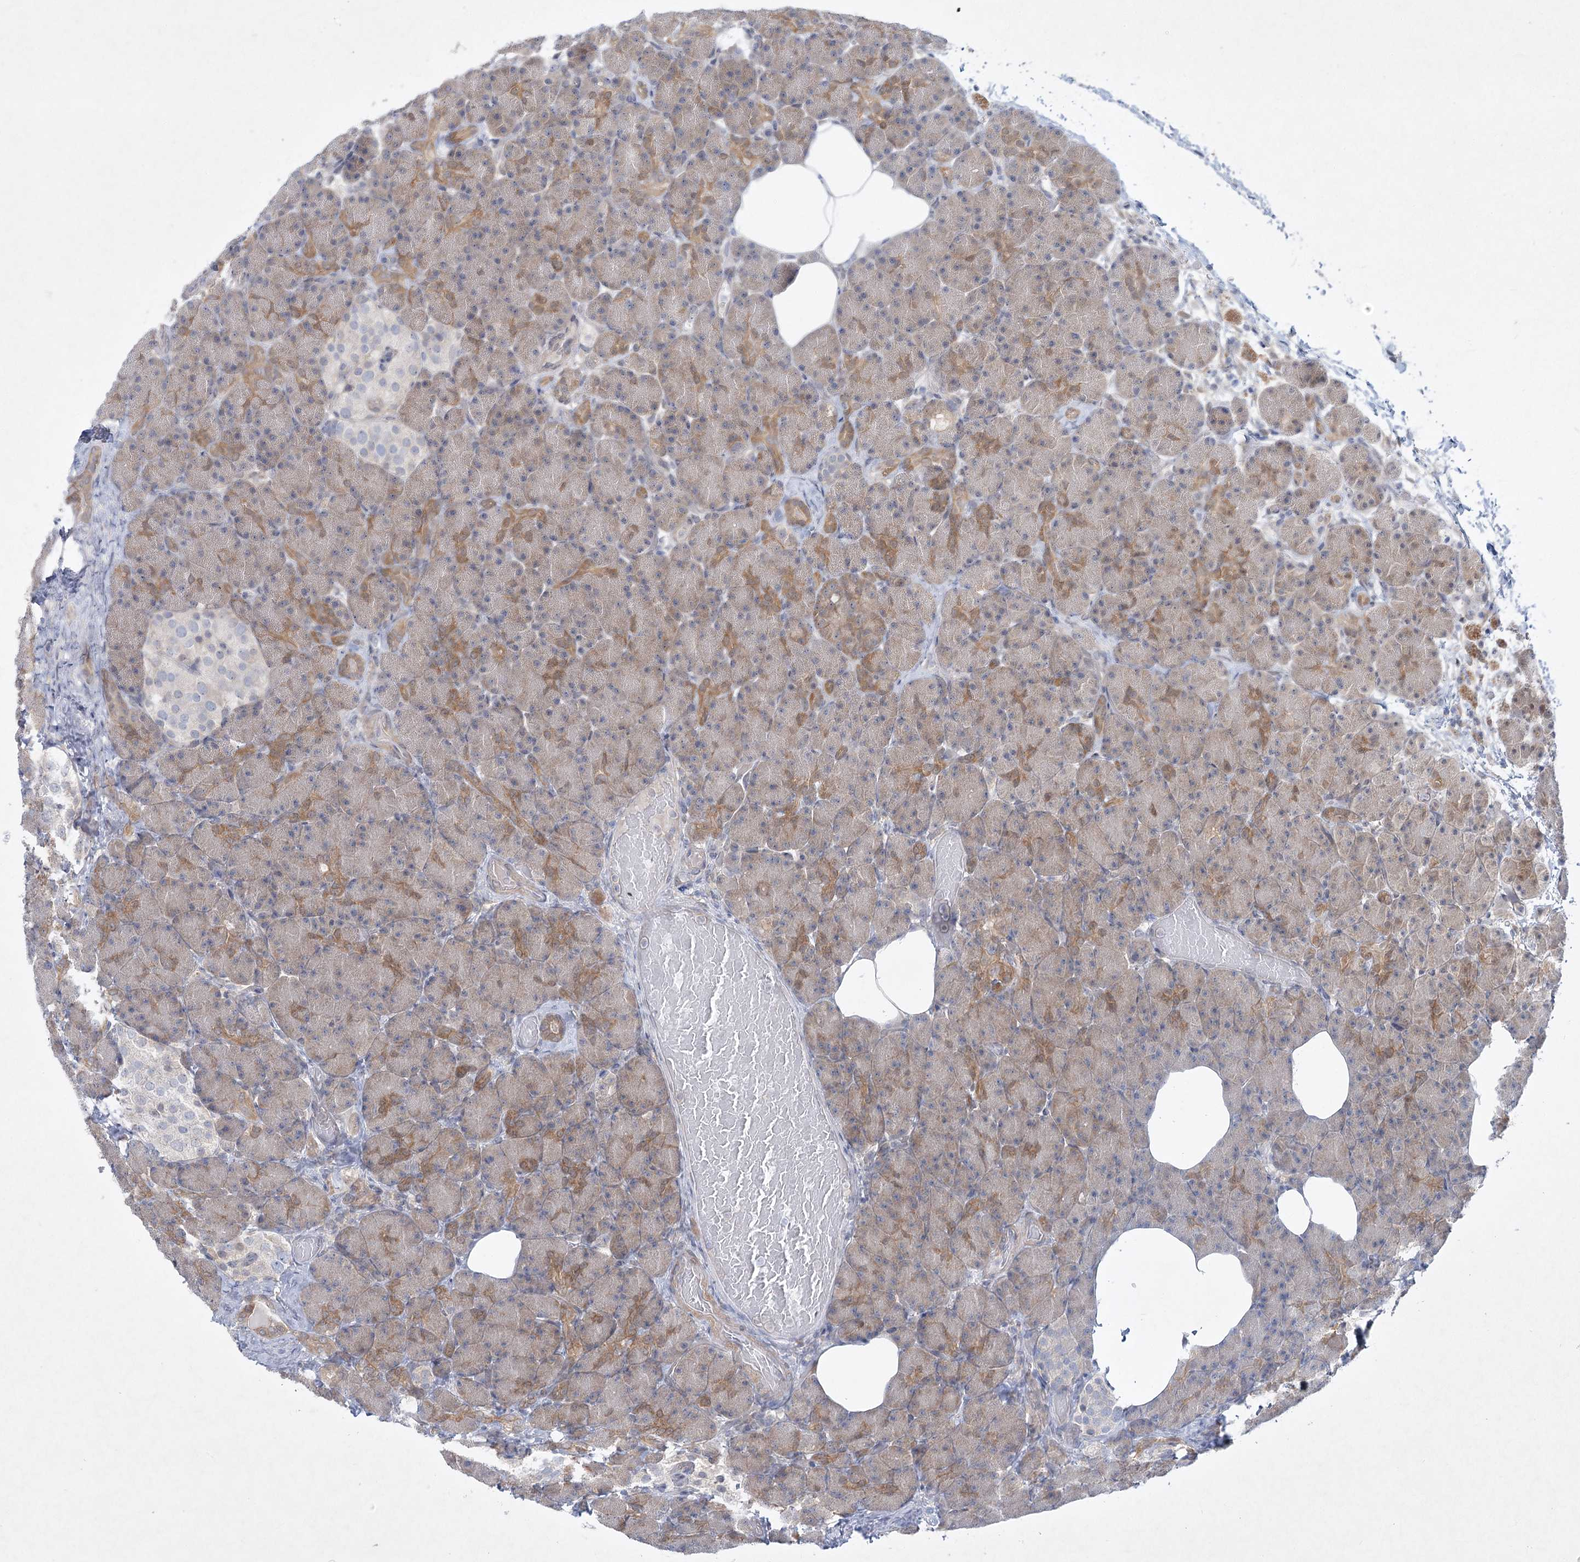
{"staining": {"intensity": "moderate", "quantity": "<25%", "location": "cytoplasmic/membranous"}, "tissue": "pancreas", "cell_type": "Exocrine glandular cells", "image_type": "normal", "snomed": [{"axis": "morphology", "description": "Normal tissue, NOS"}, {"axis": "topography", "description": "Pancreas"}], "caption": "Pancreas stained for a protein (brown) reveals moderate cytoplasmic/membranous positive positivity in approximately <25% of exocrine glandular cells.", "gene": "AAMDC", "patient": {"sex": "female", "age": 43}}